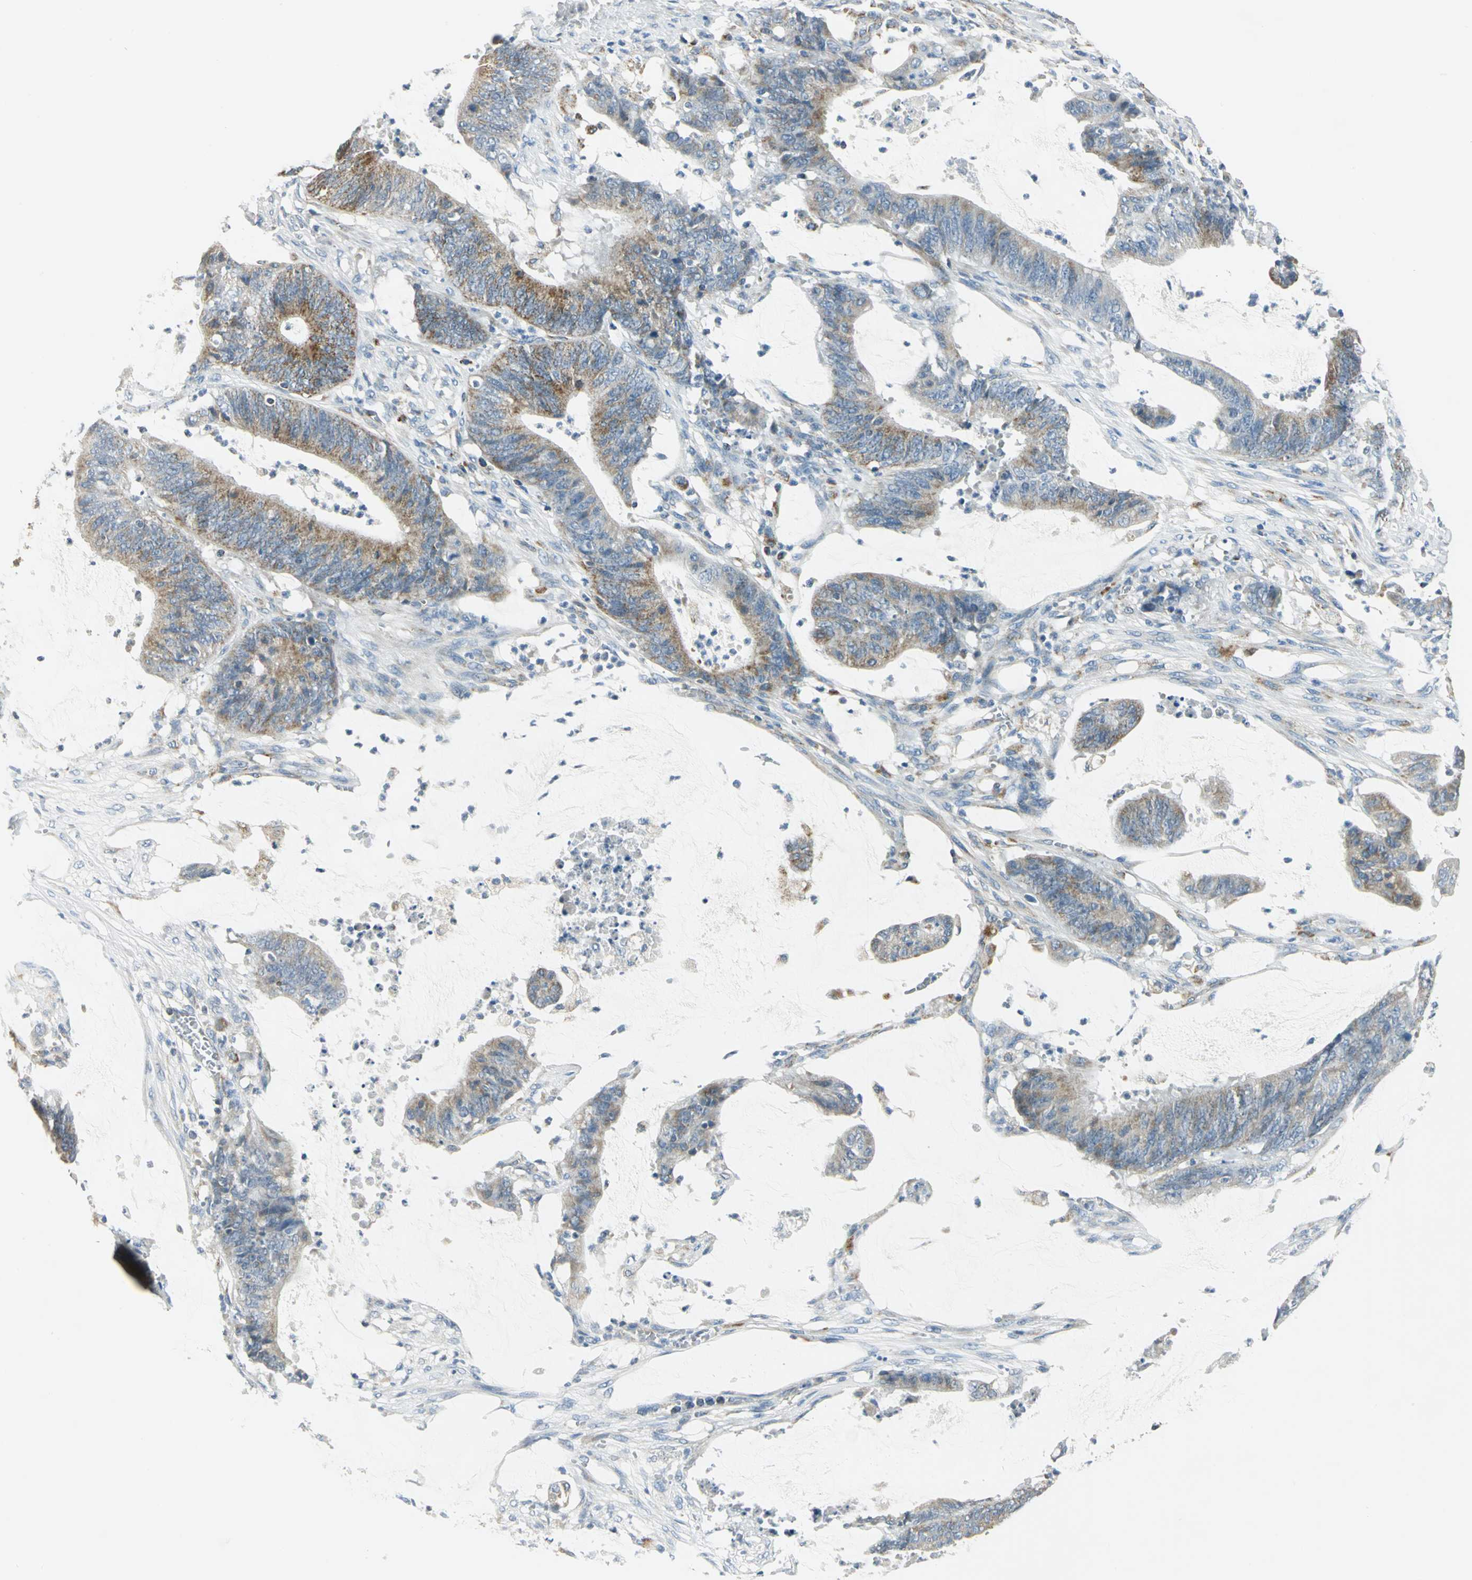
{"staining": {"intensity": "moderate", "quantity": ">75%", "location": "cytoplasmic/membranous"}, "tissue": "colorectal cancer", "cell_type": "Tumor cells", "image_type": "cancer", "snomed": [{"axis": "morphology", "description": "Adenocarcinoma, NOS"}, {"axis": "topography", "description": "Rectum"}], "caption": "Brown immunohistochemical staining in colorectal cancer (adenocarcinoma) reveals moderate cytoplasmic/membranous positivity in about >75% of tumor cells.", "gene": "ACADM", "patient": {"sex": "female", "age": 66}}